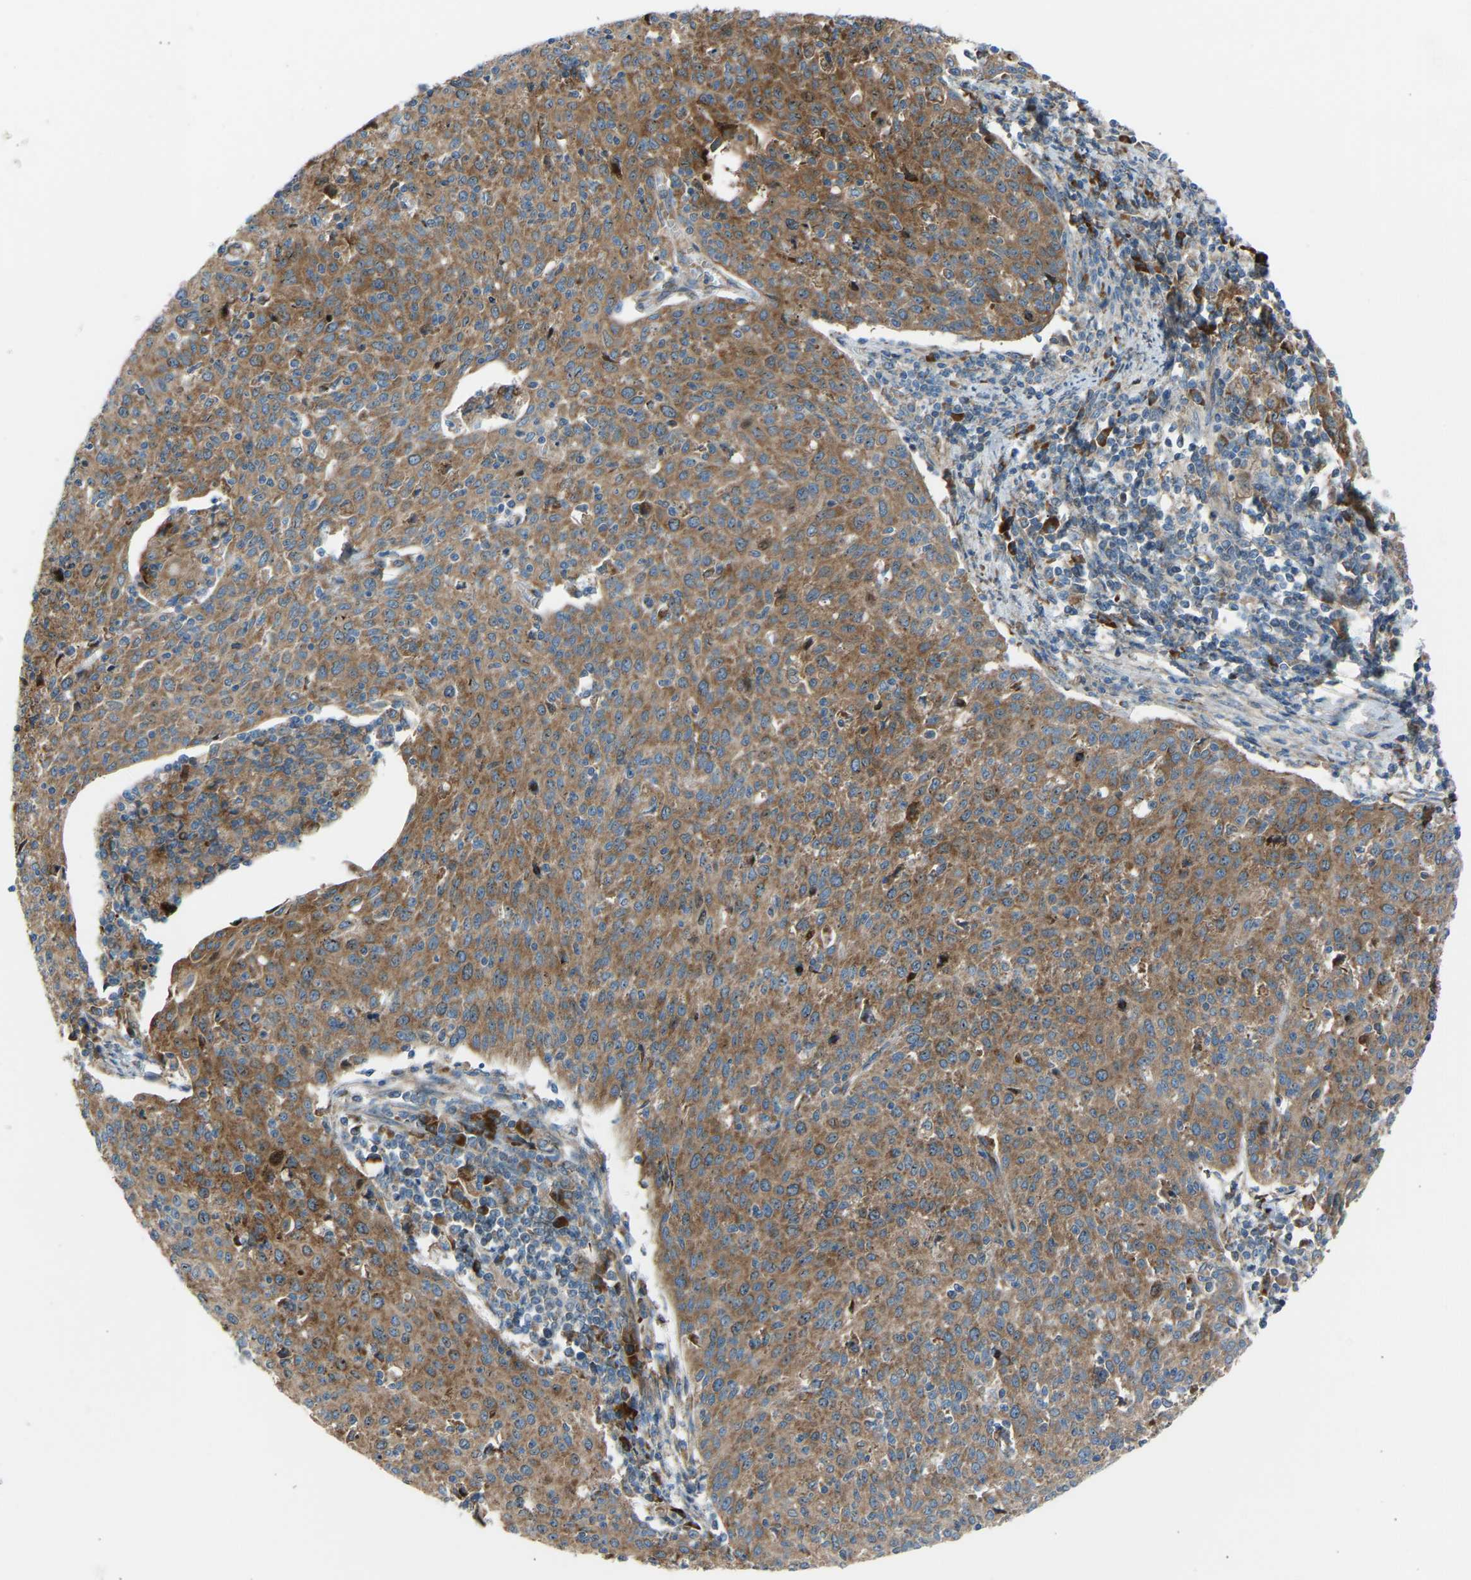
{"staining": {"intensity": "moderate", "quantity": ">75%", "location": "cytoplasmic/membranous"}, "tissue": "cervical cancer", "cell_type": "Tumor cells", "image_type": "cancer", "snomed": [{"axis": "morphology", "description": "Squamous cell carcinoma, NOS"}, {"axis": "topography", "description": "Cervix"}], "caption": "Protein analysis of cervical cancer (squamous cell carcinoma) tissue demonstrates moderate cytoplasmic/membranous staining in approximately >75% of tumor cells. (brown staining indicates protein expression, while blue staining denotes nuclei).", "gene": "VPS41", "patient": {"sex": "female", "age": 38}}